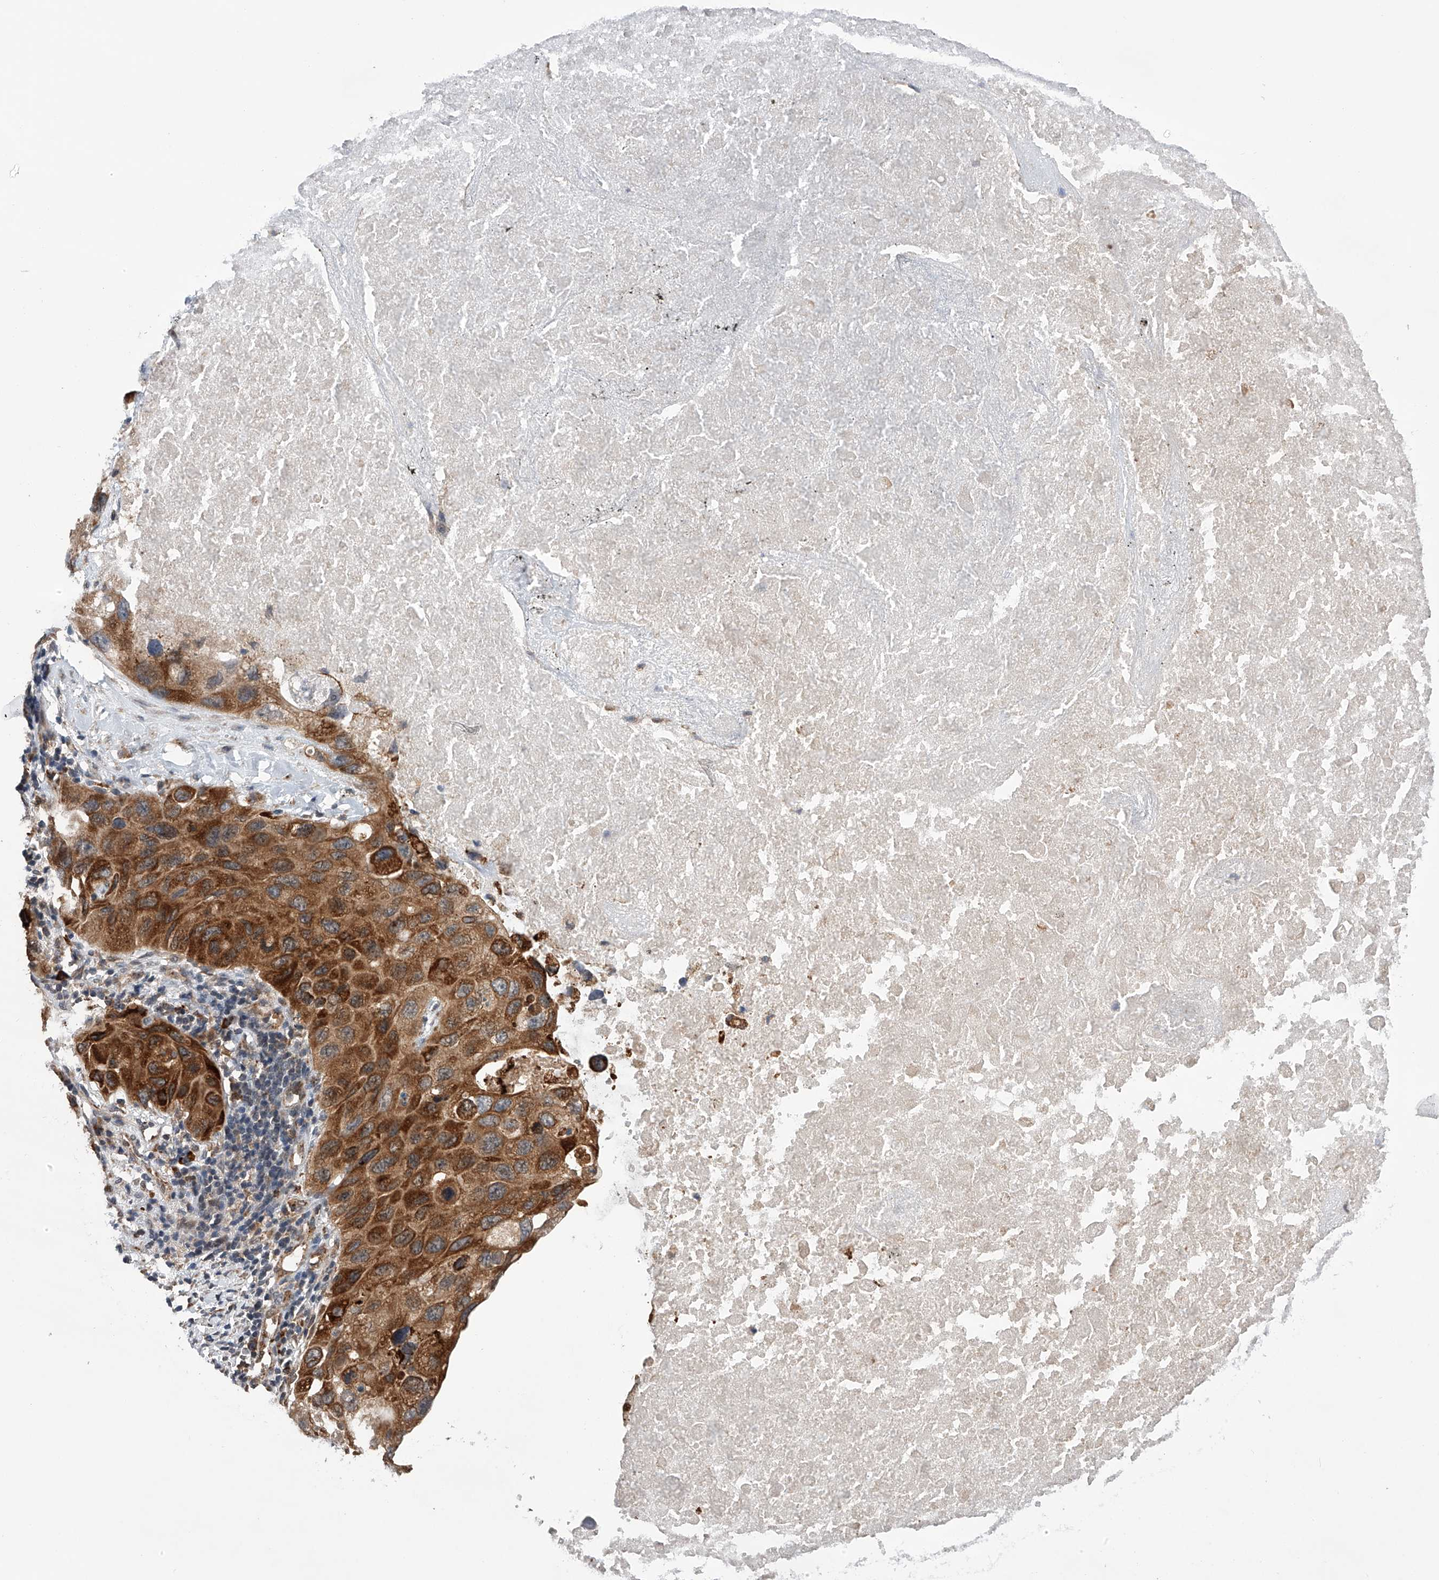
{"staining": {"intensity": "strong", "quantity": ">75%", "location": "cytoplasmic/membranous"}, "tissue": "lung cancer", "cell_type": "Tumor cells", "image_type": "cancer", "snomed": [{"axis": "morphology", "description": "Squamous cell carcinoma, NOS"}, {"axis": "topography", "description": "Lung"}], "caption": "Protein analysis of lung cancer tissue demonstrates strong cytoplasmic/membranous positivity in approximately >75% of tumor cells.", "gene": "SPOCK1", "patient": {"sex": "female", "age": 73}}